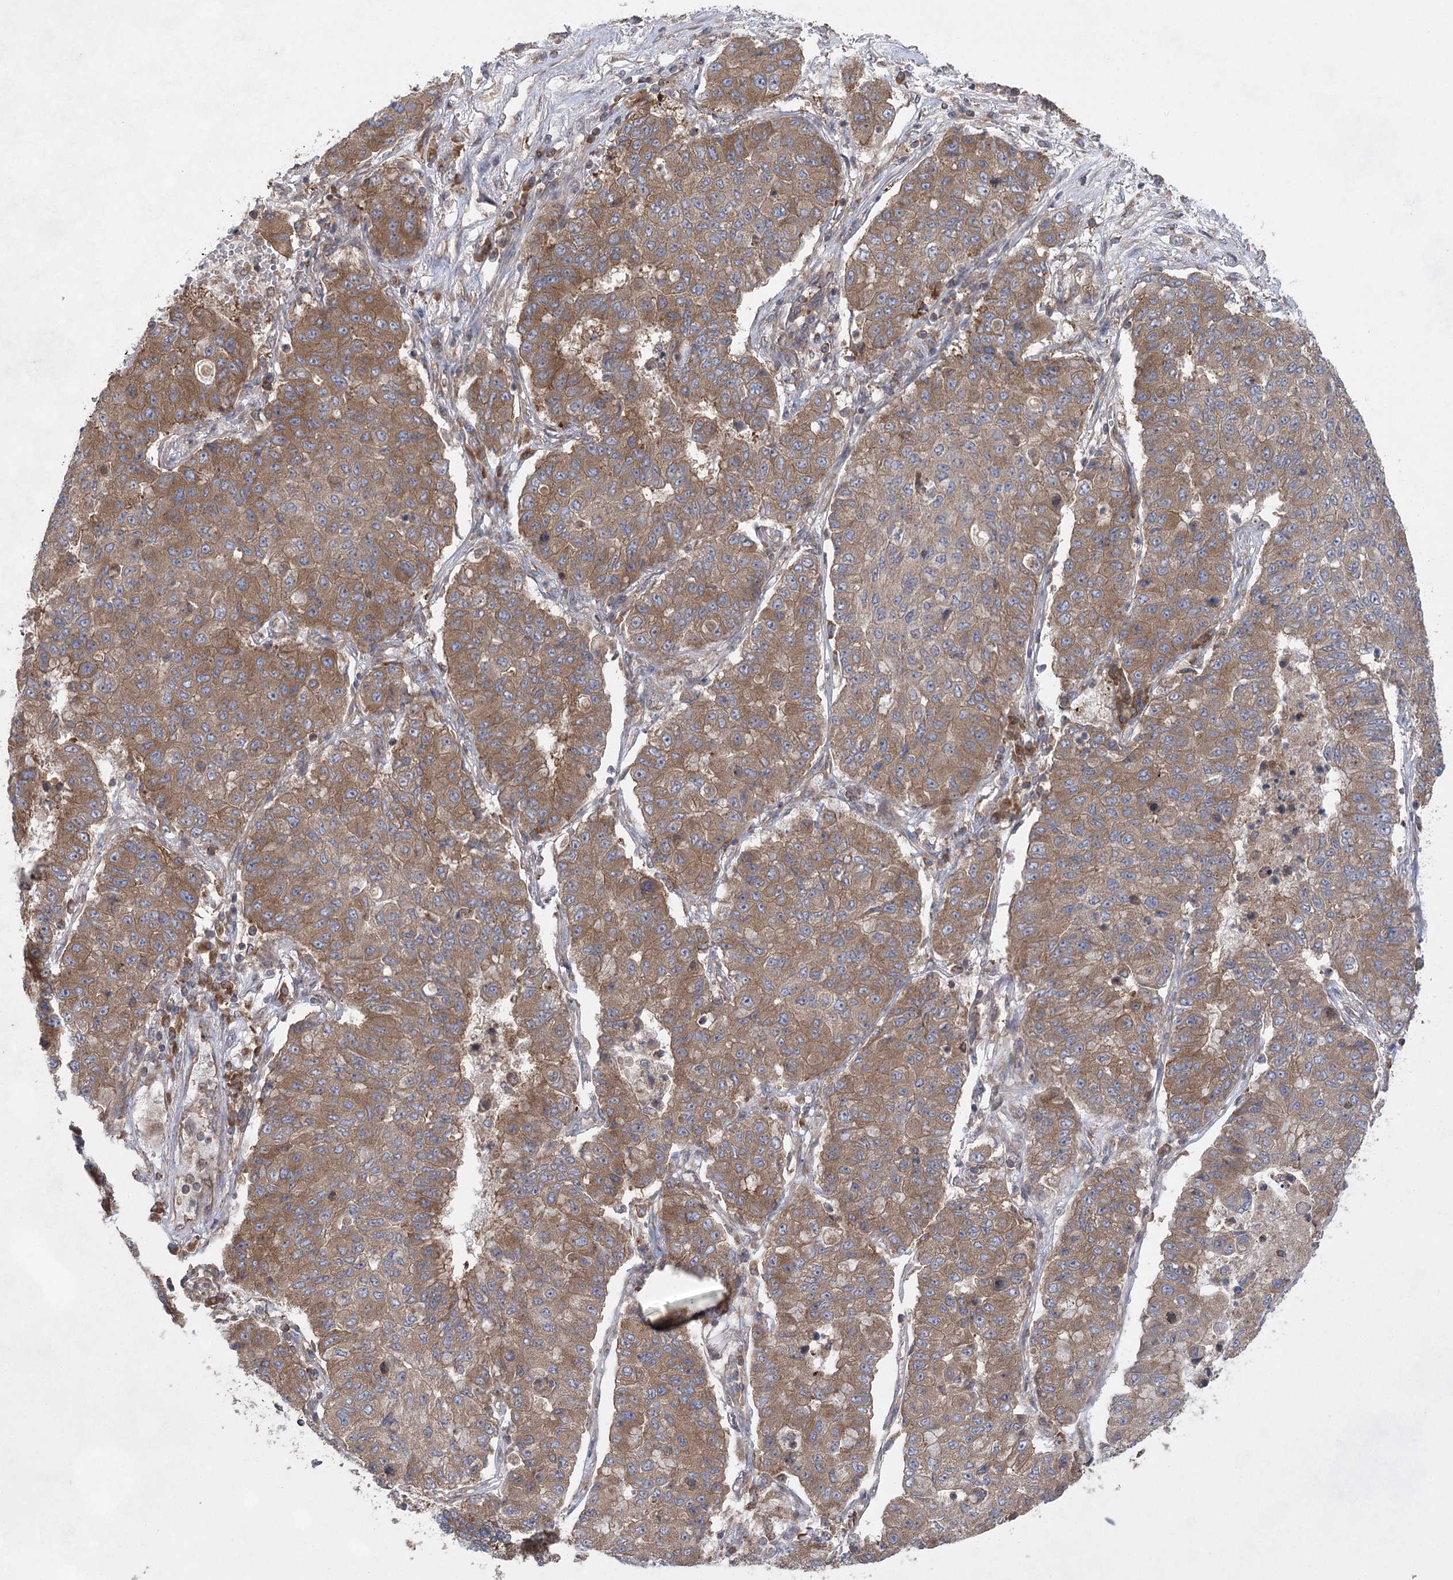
{"staining": {"intensity": "moderate", "quantity": ">75%", "location": "cytoplasmic/membranous"}, "tissue": "lung cancer", "cell_type": "Tumor cells", "image_type": "cancer", "snomed": [{"axis": "morphology", "description": "Squamous cell carcinoma, NOS"}, {"axis": "topography", "description": "Lung"}], "caption": "Human squamous cell carcinoma (lung) stained for a protein (brown) reveals moderate cytoplasmic/membranous positive staining in approximately >75% of tumor cells.", "gene": "EIF3A", "patient": {"sex": "male", "age": 74}}